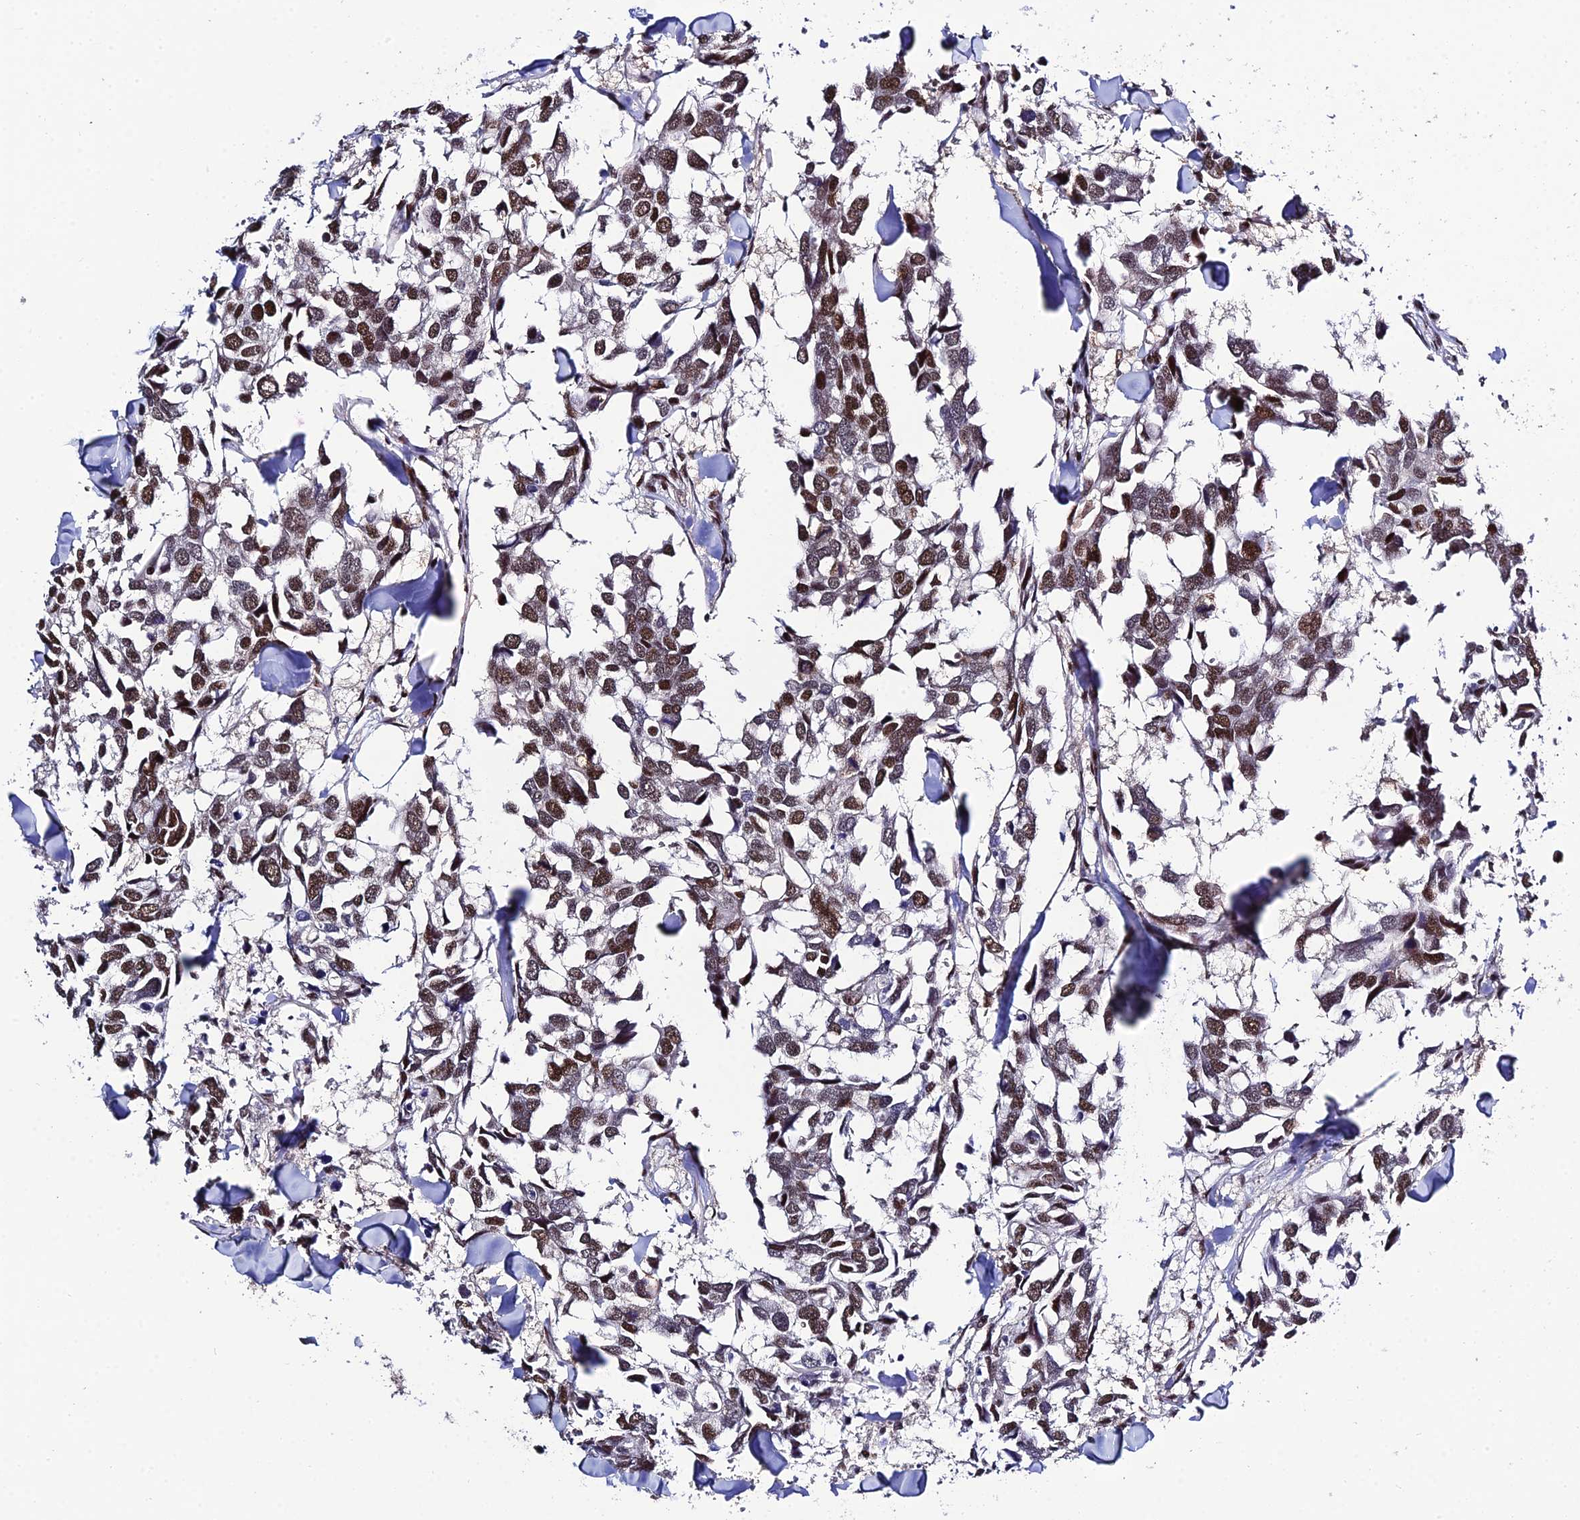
{"staining": {"intensity": "moderate", "quantity": ">75%", "location": "nuclear"}, "tissue": "breast cancer", "cell_type": "Tumor cells", "image_type": "cancer", "snomed": [{"axis": "morphology", "description": "Duct carcinoma"}, {"axis": "topography", "description": "Breast"}], "caption": "Immunohistochemistry (IHC) micrograph of neoplastic tissue: human breast cancer stained using immunohistochemistry exhibits medium levels of moderate protein expression localized specifically in the nuclear of tumor cells, appearing as a nuclear brown color.", "gene": "SYT15", "patient": {"sex": "female", "age": 83}}